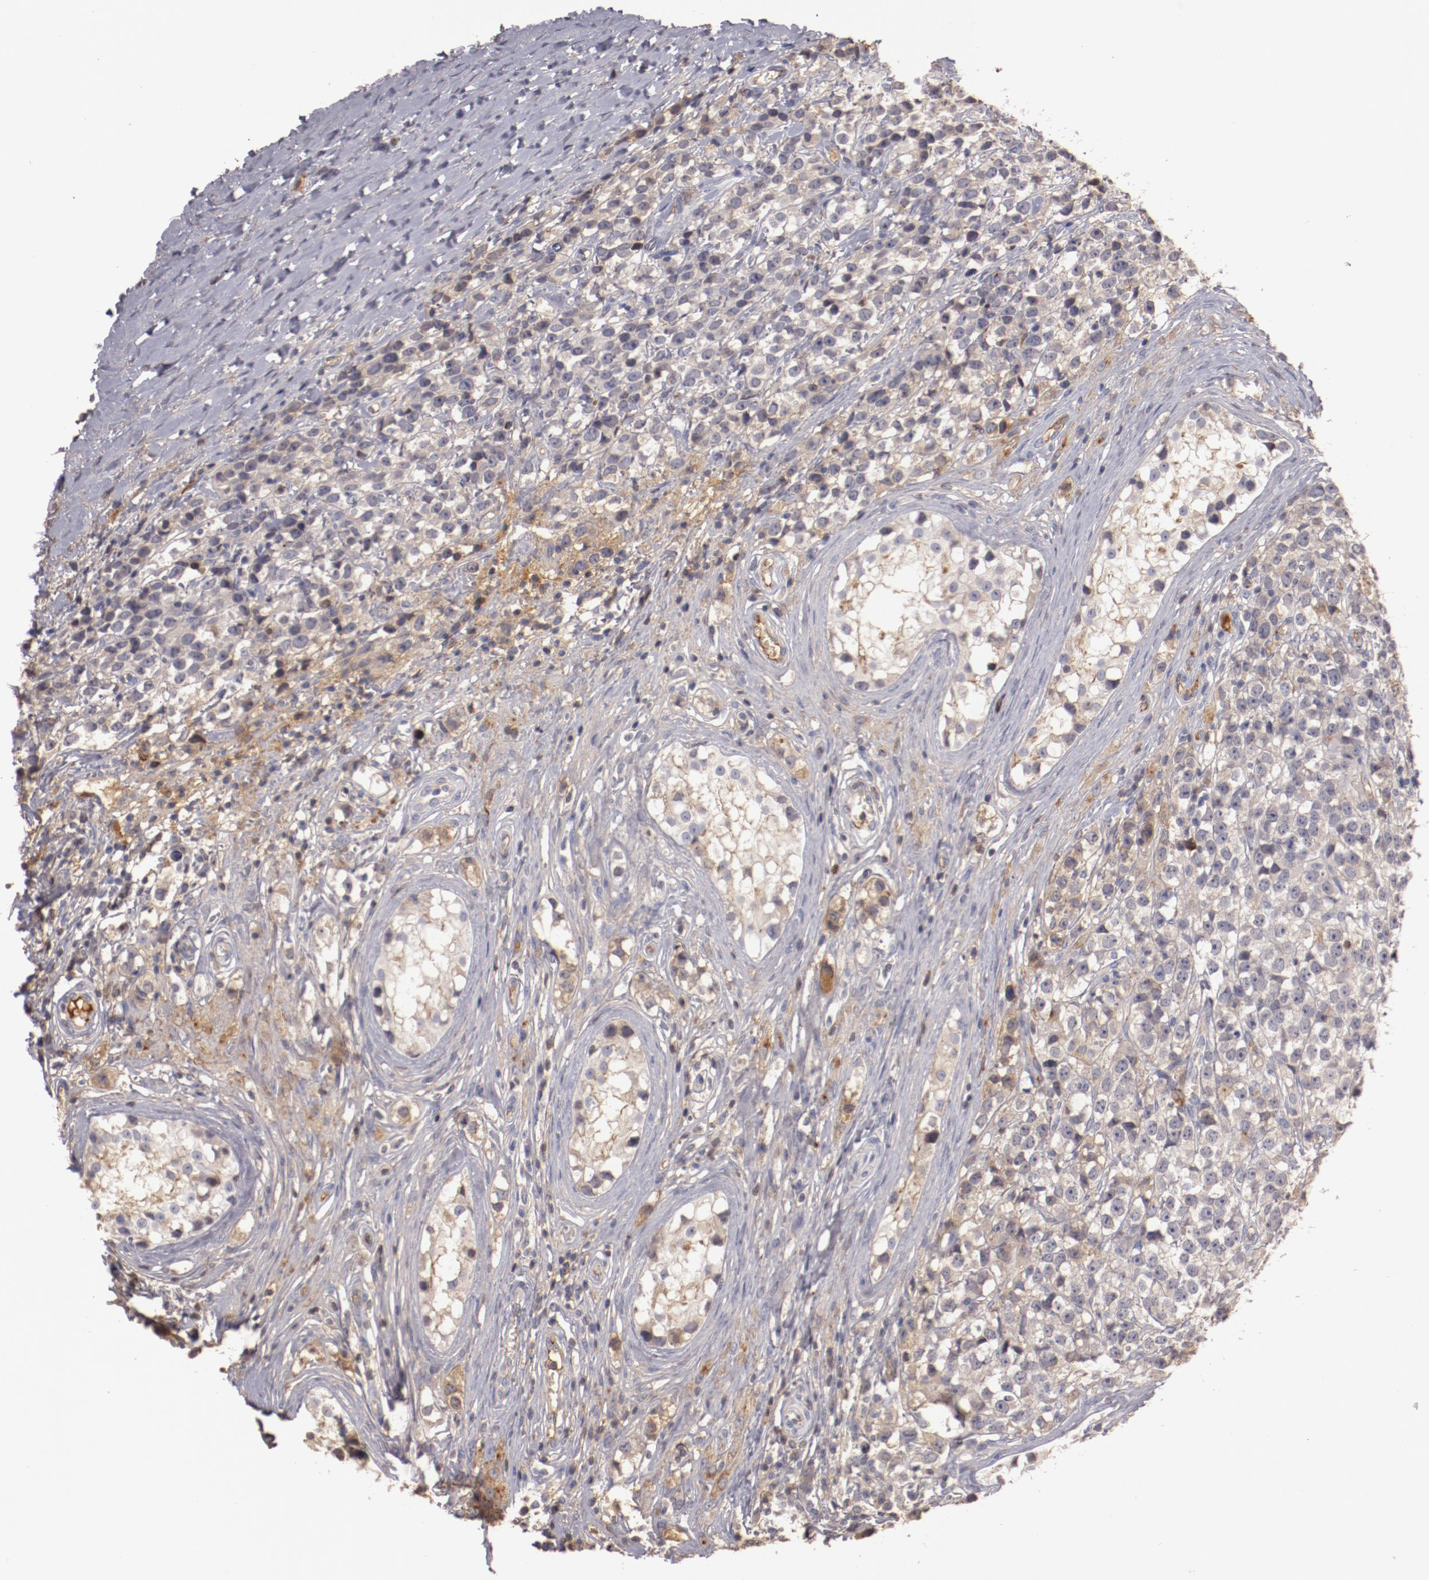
{"staining": {"intensity": "negative", "quantity": "none", "location": "none"}, "tissue": "testis cancer", "cell_type": "Tumor cells", "image_type": "cancer", "snomed": [{"axis": "morphology", "description": "Seminoma, NOS"}, {"axis": "topography", "description": "Testis"}], "caption": "This is an immunohistochemistry (IHC) image of testis cancer (seminoma). There is no positivity in tumor cells.", "gene": "MBL2", "patient": {"sex": "male", "age": 25}}